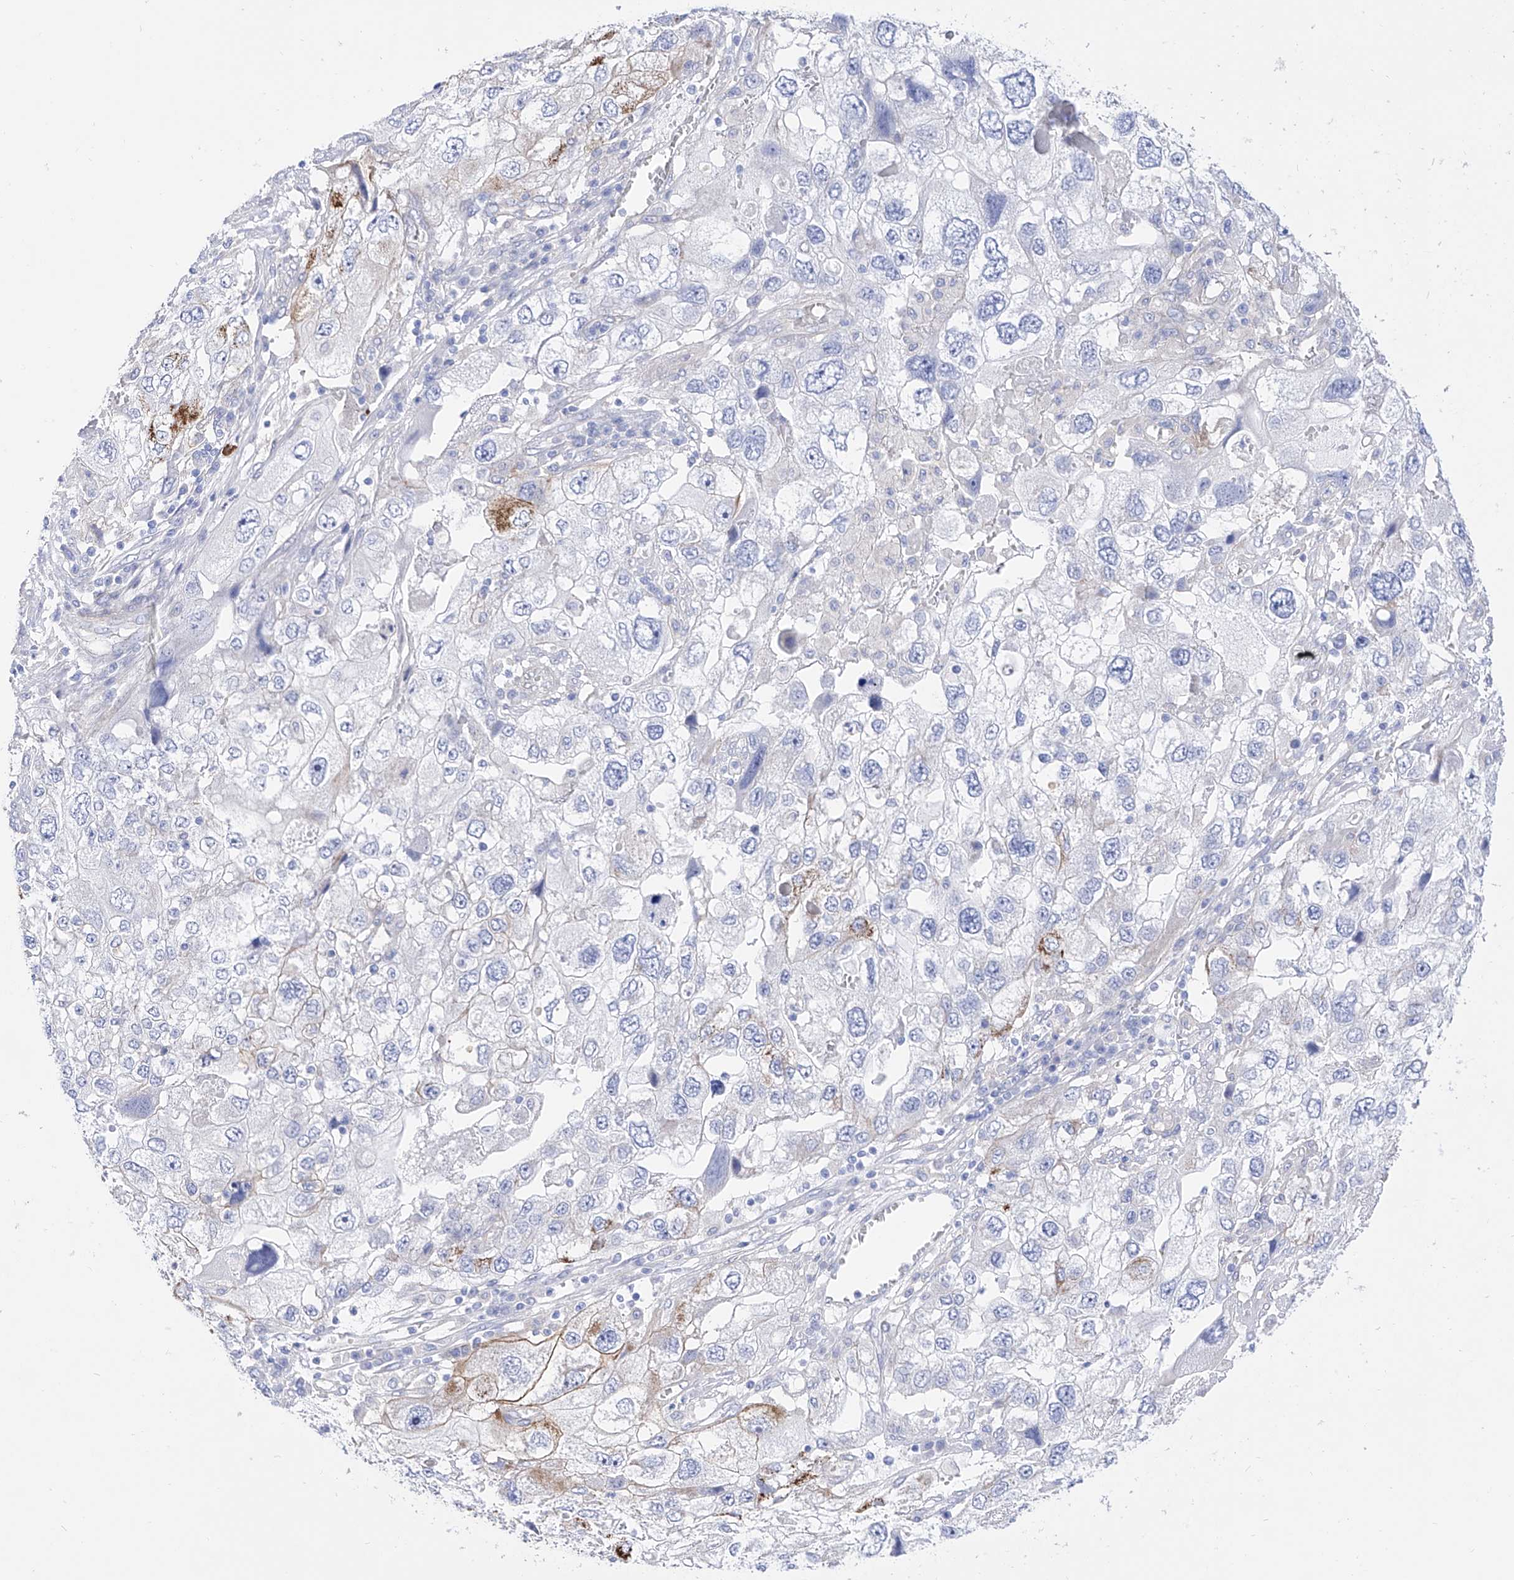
{"staining": {"intensity": "moderate", "quantity": "<25%", "location": "cytoplasmic/membranous"}, "tissue": "endometrial cancer", "cell_type": "Tumor cells", "image_type": "cancer", "snomed": [{"axis": "morphology", "description": "Adenocarcinoma, NOS"}, {"axis": "topography", "description": "Endometrium"}], "caption": "About <25% of tumor cells in human endometrial cancer (adenocarcinoma) reveal moderate cytoplasmic/membranous protein expression as visualized by brown immunohistochemical staining.", "gene": "ZNF653", "patient": {"sex": "female", "age": 49}}